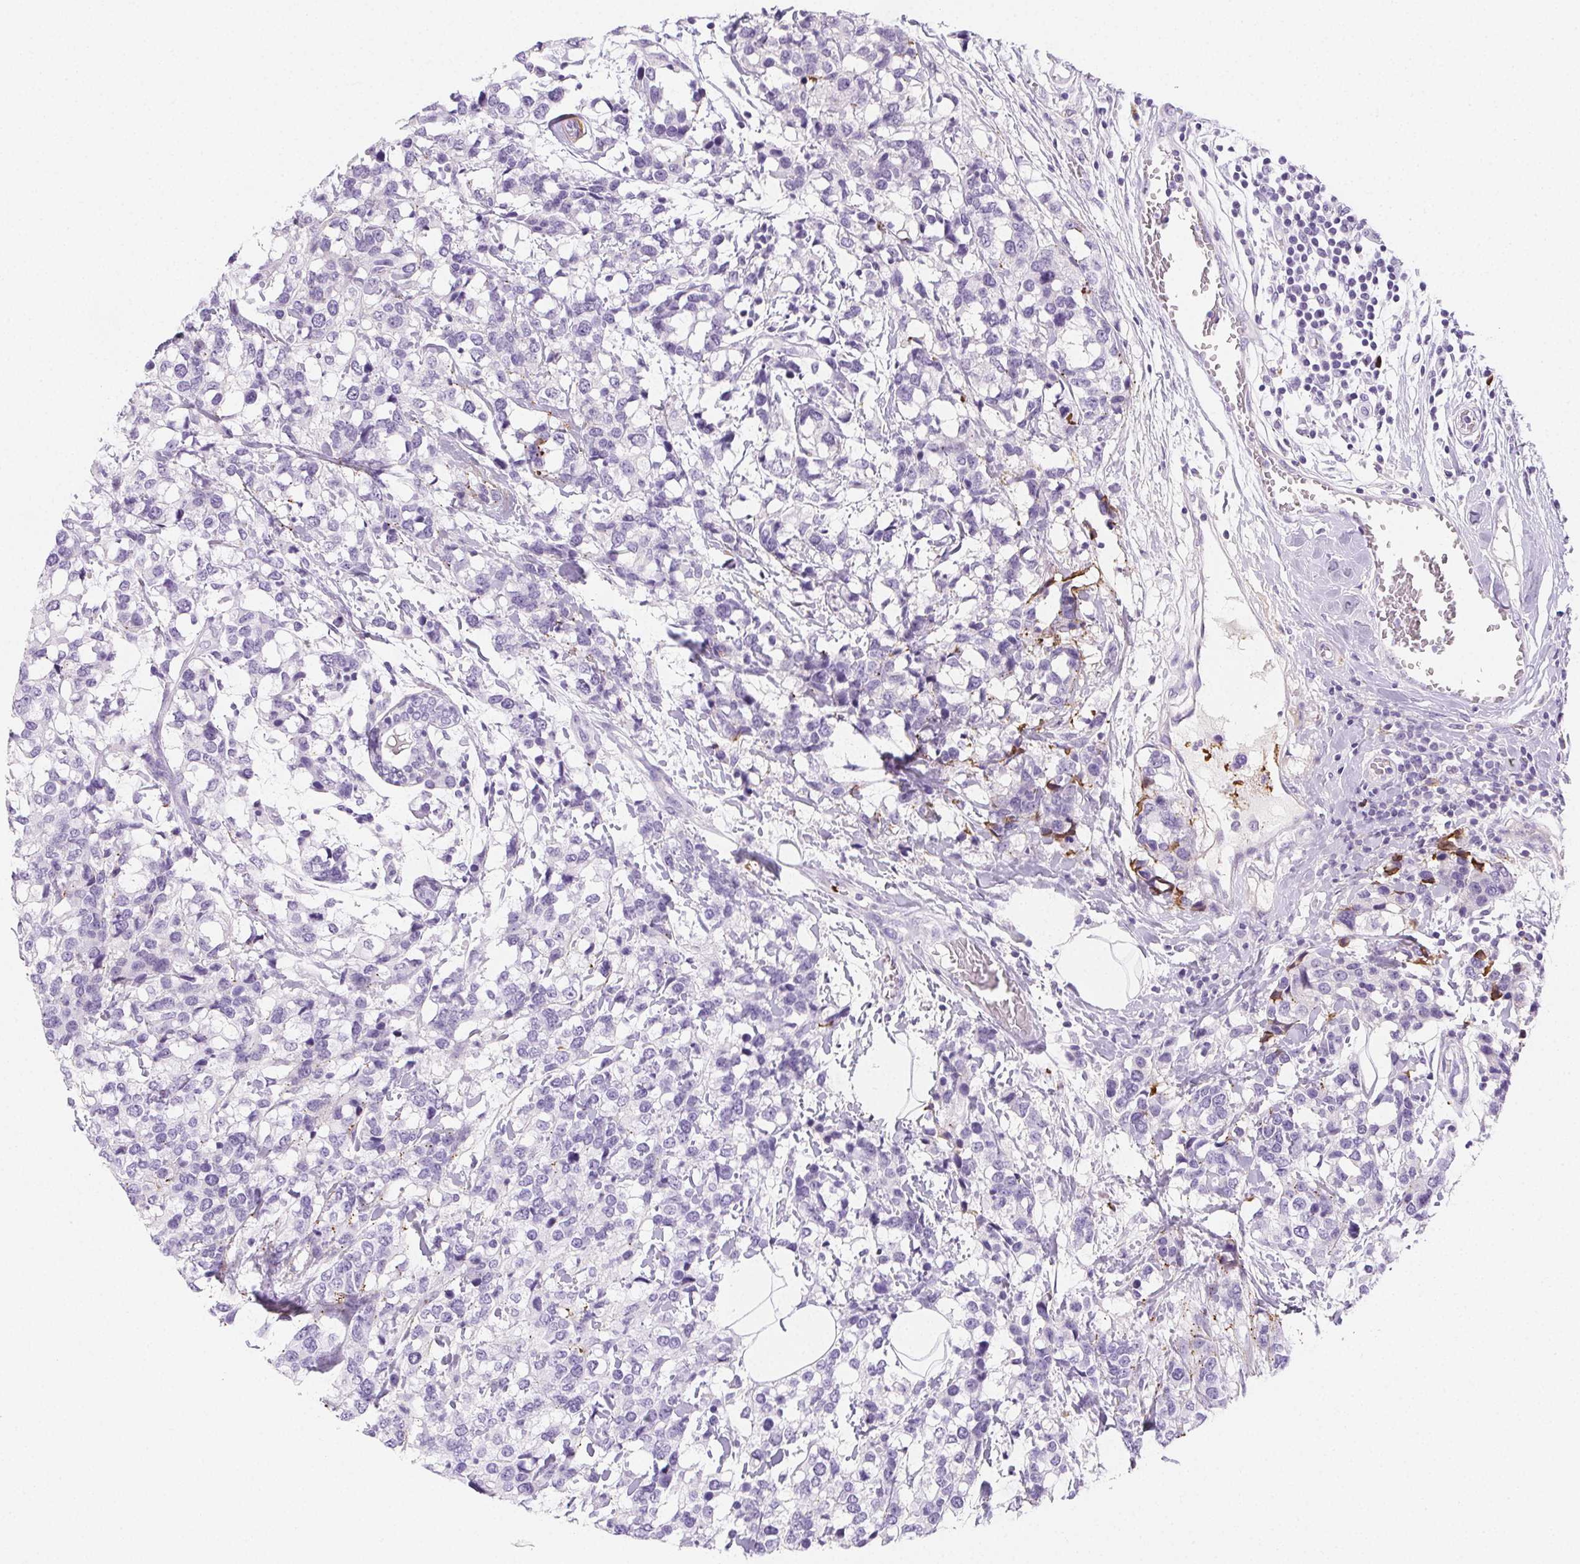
{"staining": {"intensity": "negative", "quantity": "none", "location": "none"}, "tissue": "breast cancer", "cell_type": "Tumor cells", "image_type": "cancer", "snomed": [{"axis": "morphology", "description": "Lobular carcinoma"}, {"axis": "topography", "description": "Breast"}], "caption": "Immunohistochemistry image of human breast cancer stained for a protein (brown), which exhibits no positivity in tumor cells.", "gene": "VTN", "patient": {"sex": "female", "age": 59}}